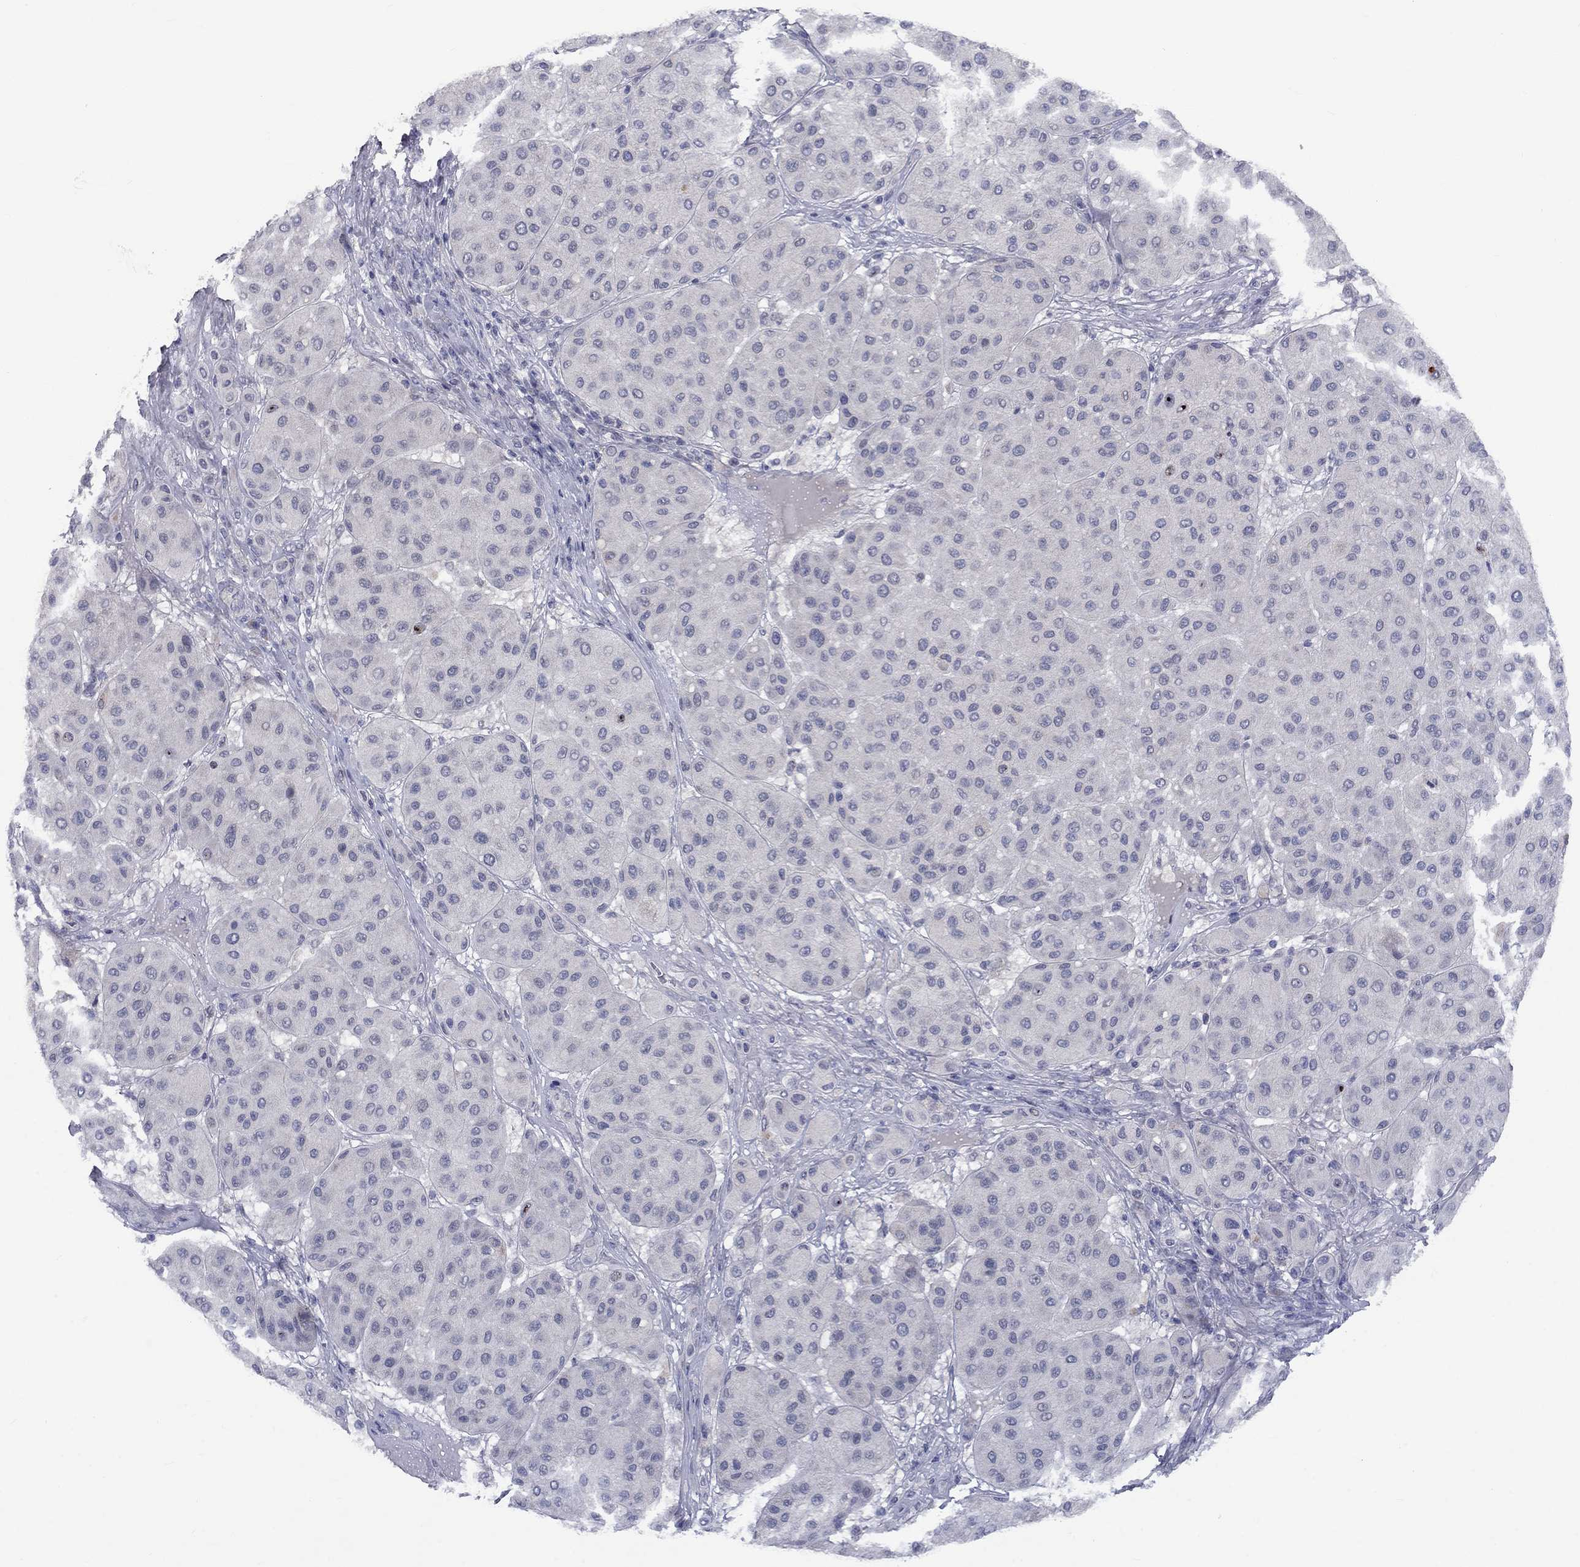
{"staining": {"intensity": "negative", "quantity": "none", "location": "none"}, "tissue": "melanoma", "cell_type": "Tumor cells", "image_type": "cancer", "snomed": [{"axis": "morphology", "description": "Malignant melanoma, Metastatic site"}, {"axis": "topography", "description": "Smooth muscle"}], "caption": "DAB (3,3'-diaminobenzidine) immunohistochemical staining of melanoma reveals no significant positivity in tumor cells.", "gene": "CACNA1A", "patient": {"sex": "male", "age": 41}}